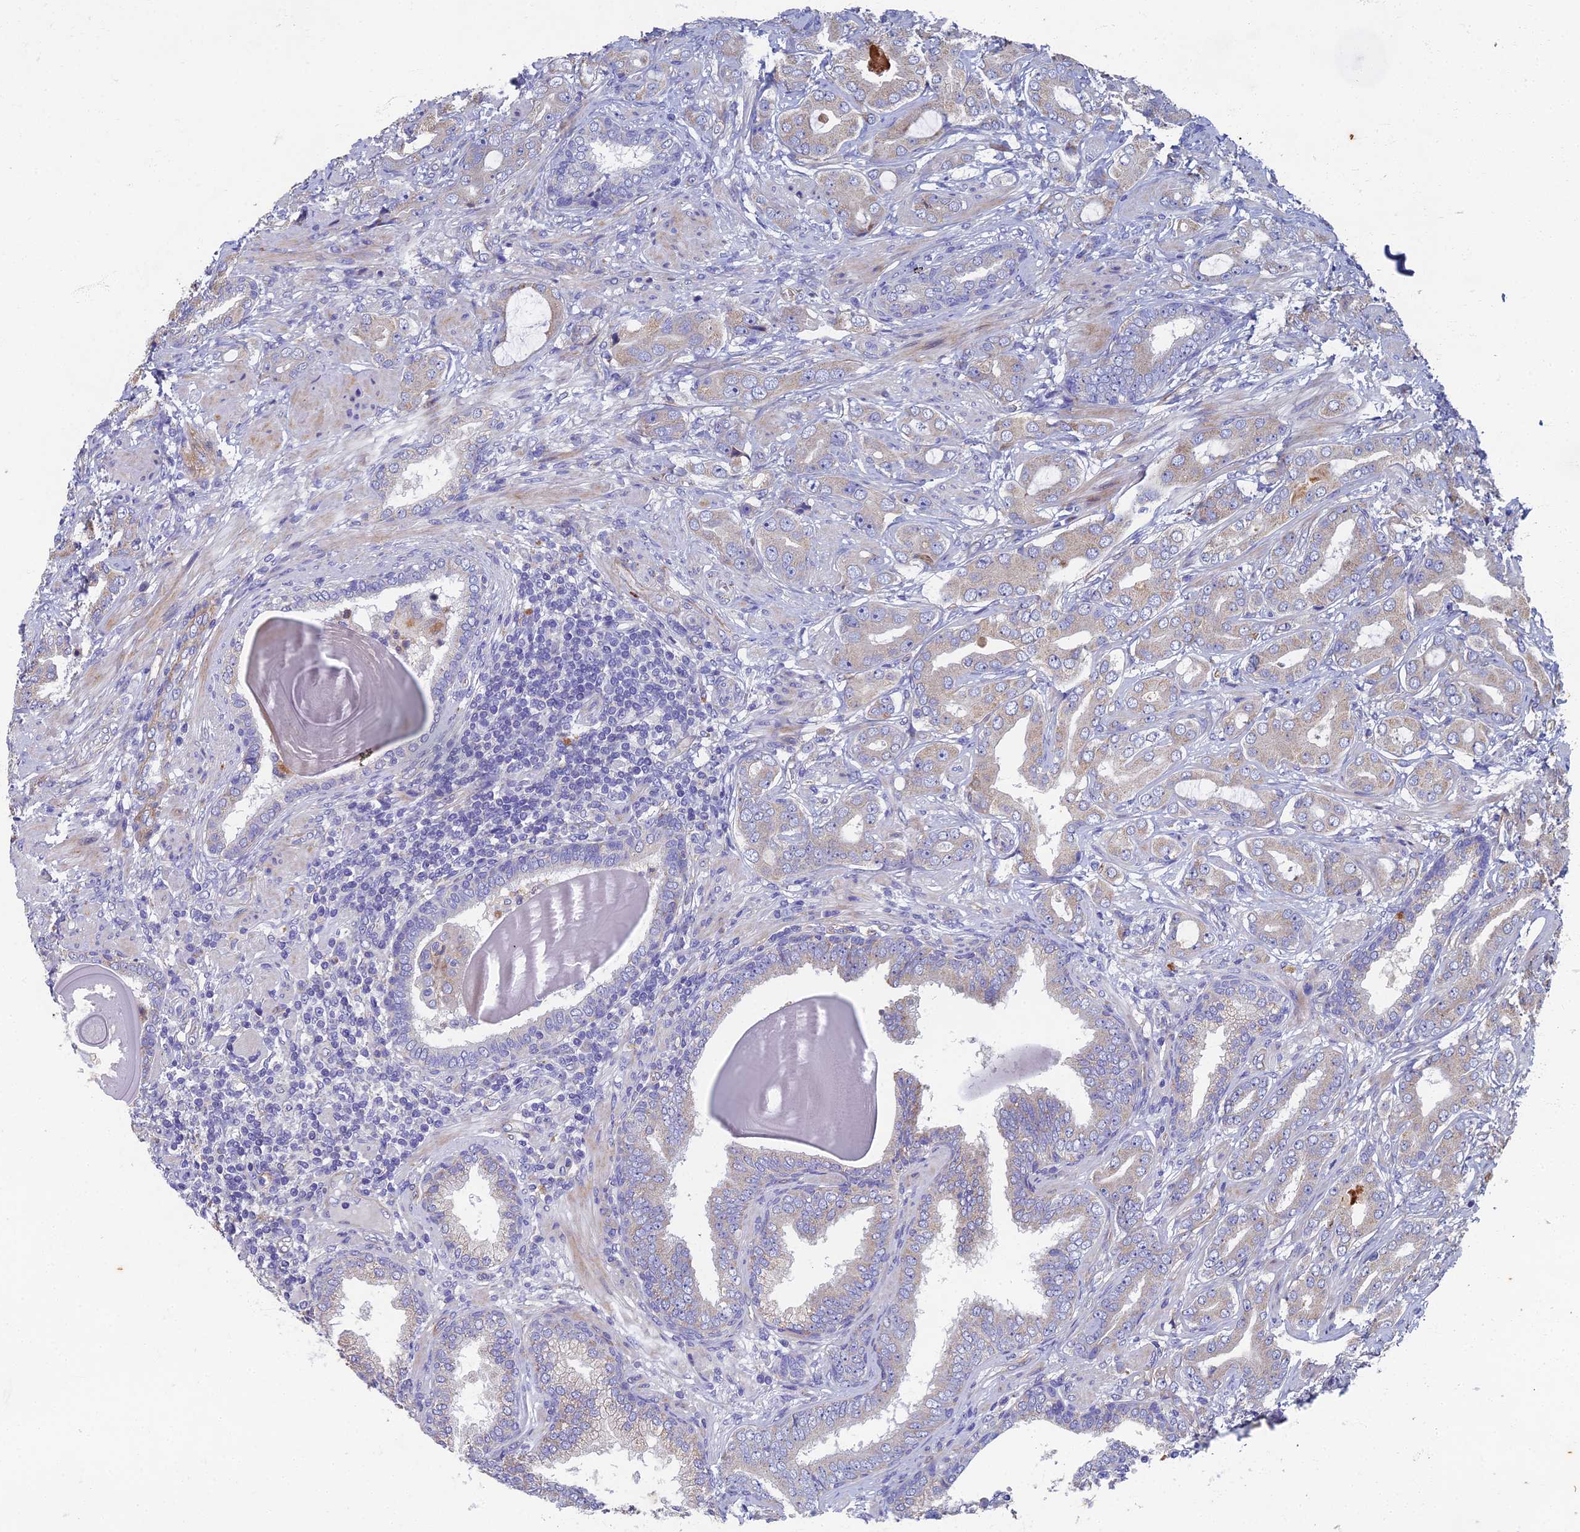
{"staining": {"intensity": "negative", "quantity": "none", "location": "none"}, "tissue": "prostate cancer", "cell_type": "Tumor cells", "image_type": "cancer", "snomed": [{"axis": "morphology", "description": "Adenocarcinoma, Low grade"}, {"axis": "topography", "description": "Prostate"}], "caption": "Prostate low-grade adenocarcinoma was stained to show a protein in brown. There is no significant positivity in tumor cells.", "gene": "RNASEK", "patient": {"sex": "male", "age": 57}}